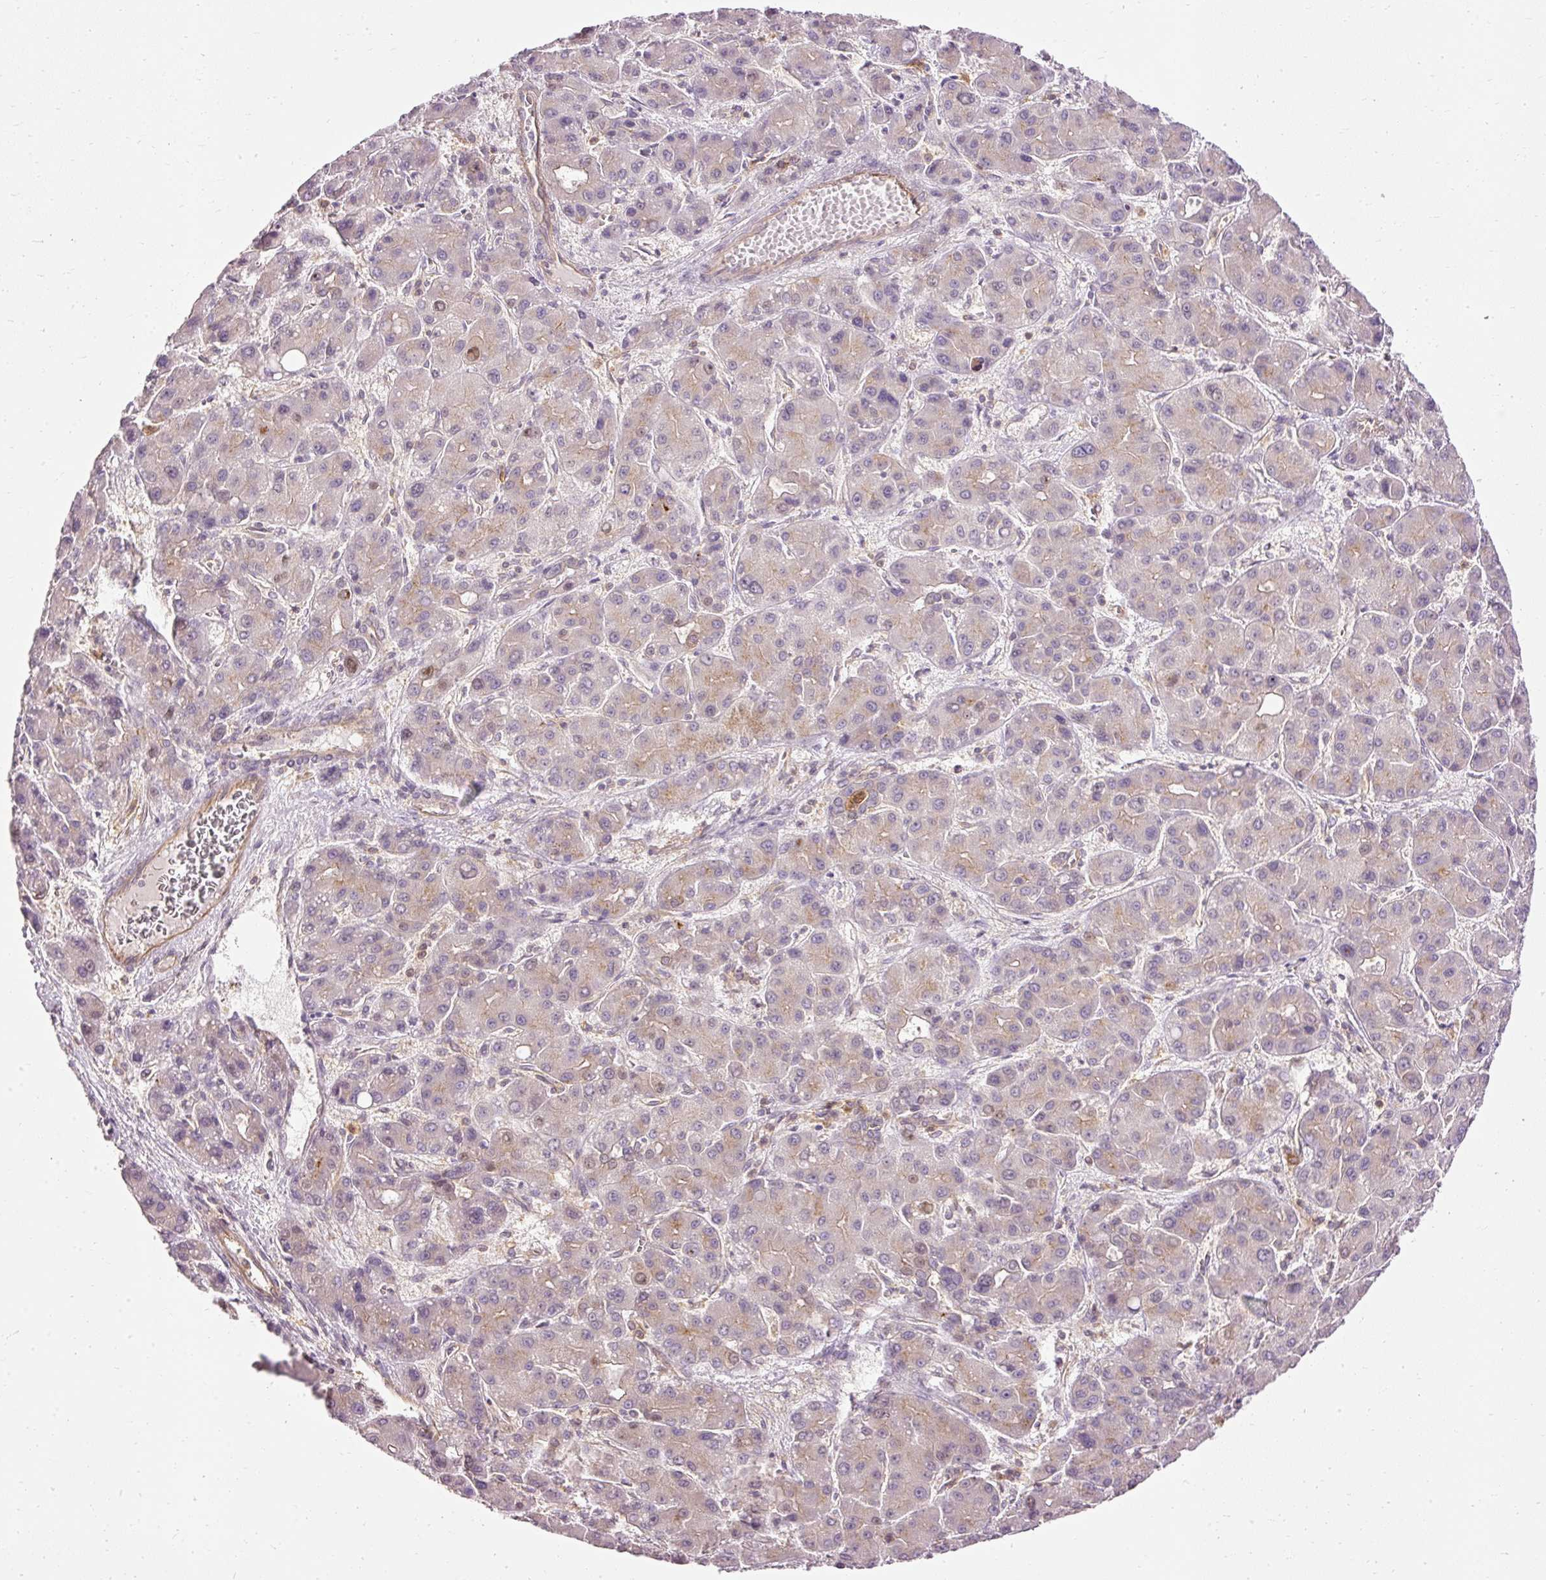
{"staining": {"intensity": "moderate", "quantity": "<25%", "location": "nuclear"}, "tissue": "liver cancer", "cell_type": "Tumor cells", "image_type": "cancer", "snomed": [{"axis": "morphology", "description": "Carcinoma, Hepatocellular, NOS"}, {"axis": "topography", "description": "Liver"}], "caption": "An image showing moderate nuclear positivity in about <25% of tumor cells in liver cancer (hepatocellular carcinoma), as visualized by brown immunohistochemical staining.", "gene": "ARMH3", "patient": {"sex": "male", "age": 55}}